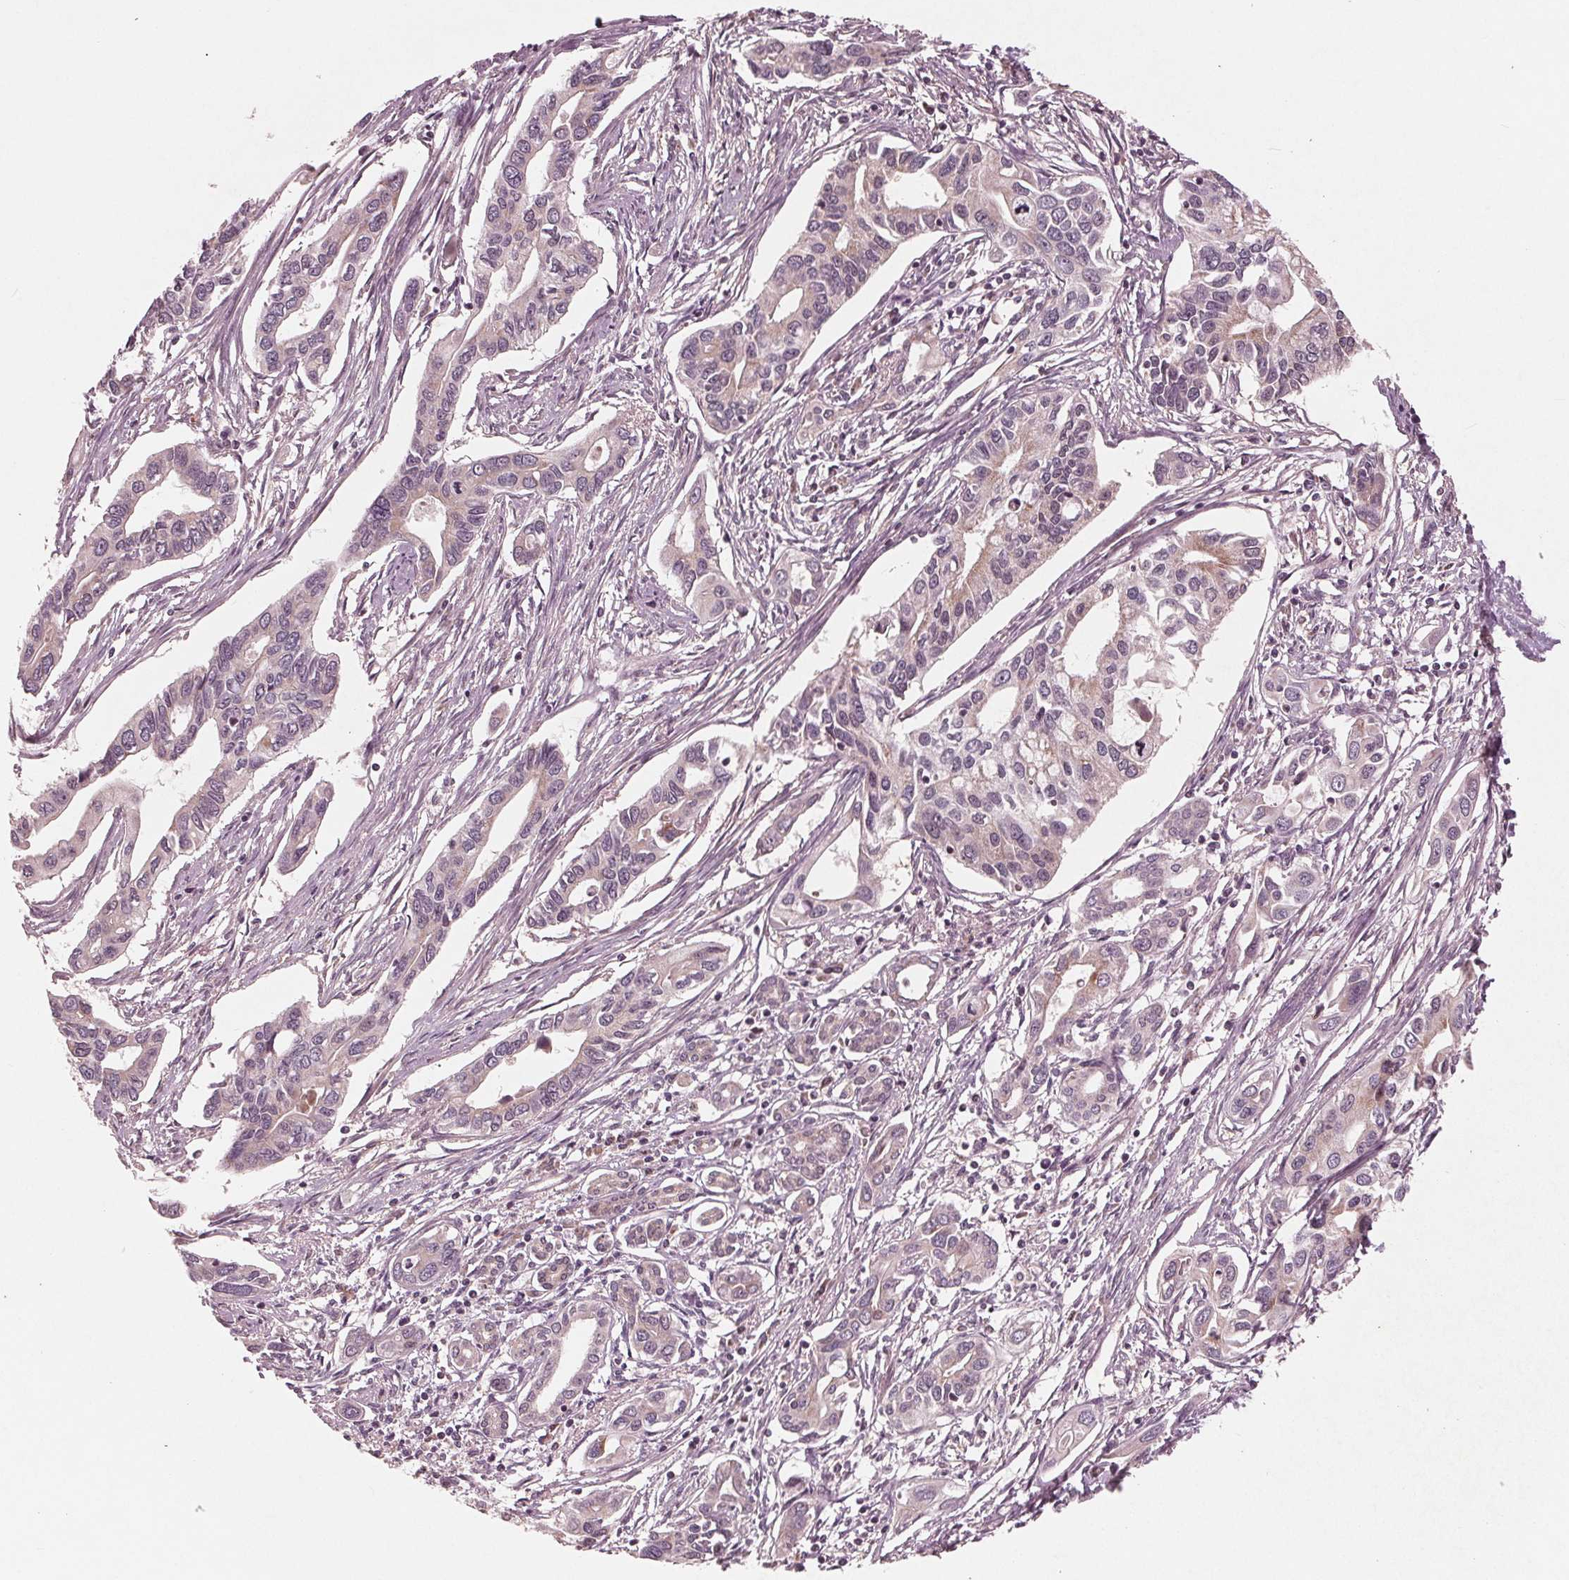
{"staining": {"intensity": "weak", "quantity": "<25%", "location": "cytoplasmic/membranous"}, "tissue": "pancreatic cancer", "cell_type": "Tumor cells", "image_type": "cancer", "snomed": [{"axis": "morphology", "description": "Adenocarcinoma, NOS"}, {"axis": "topography", "description": "Pancreas"}], "caption": "Immunohistochemical staining of adenocarcinoma (pancreatic) displays no significant positivity in tumor cells.", "gene": "UBALD1", "patient": {"sex": "male", "age": 60}}